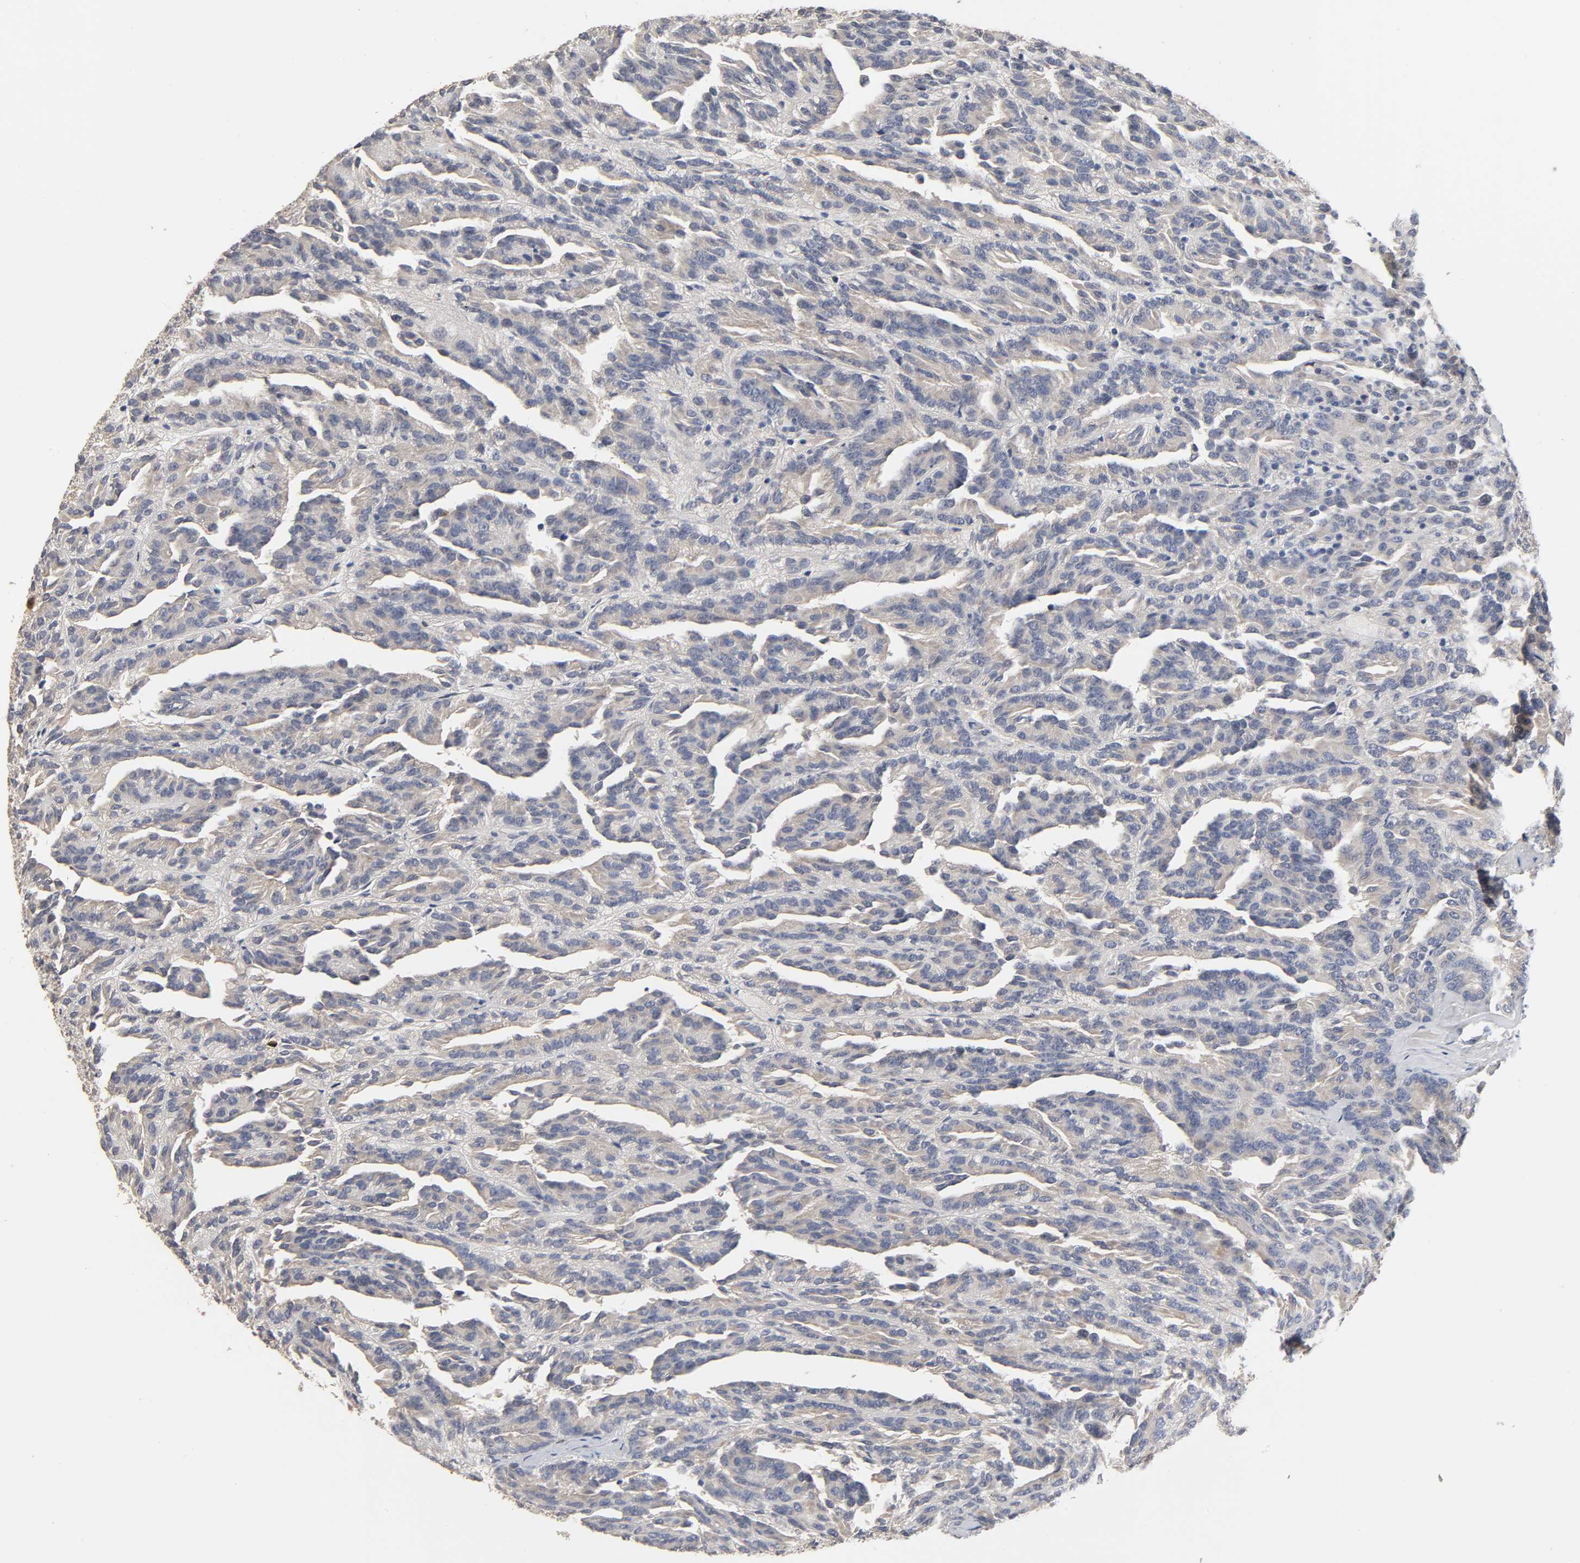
{"staining": {"intensity": "negative", "quantity": "none", "location": "none"}, "tissue": "renal cancer", "cell_type": "Tumor cells", "image_type": "cancer", "snomed": [{"axis": "morphology", "description": "Adenocarcinoma, NOS"}, {"axis": "topography", "description": "Kidney"}], "caption": "Immunohistochemical staining of renal cancer (adenocarcinoma) exhibits no significant staining in tumor cells. (DAB immunohistochemistry (IHC) with hematoxylin counter stain).", "gene": "HDLBP", "patient": {"sex": "male", "age": 46}}